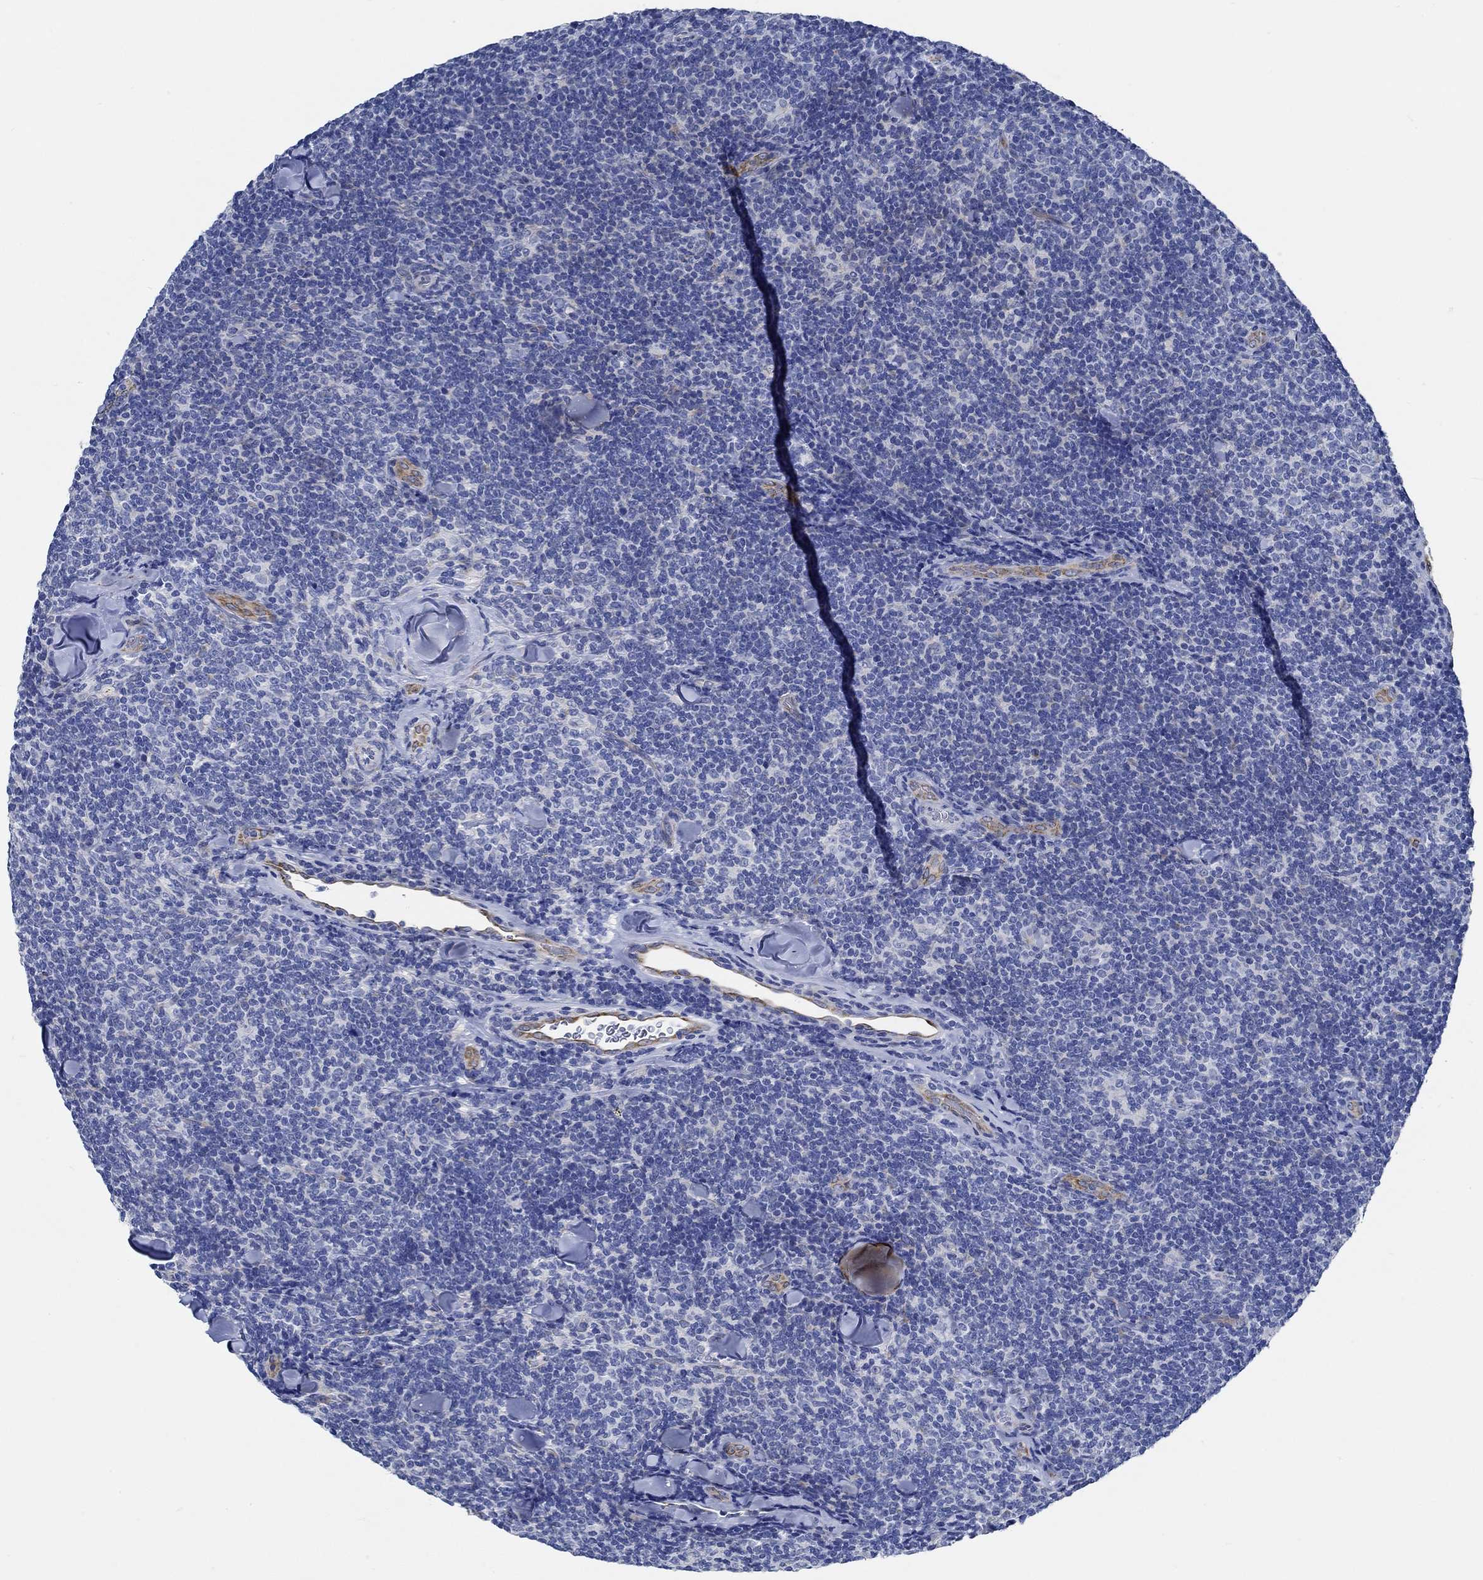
{"staining": {"intensity": "negative", "quantity": "none", "location": "none"}, "tissue": "lymphoma", "cell_type": "Tumor cells", "image_type": "cancer", "snomed": [{"axis": "morphology", "description": "Malignant lymphoma, non-Hodgkin's type, Low grade"}, {"axis": "topography", "description": "Lymph node"}], "caption": "A histopathology image of human lymphoma is negative for staining in tumor cells.", "gene": "HECW2", "patient": {"sex": "female", "age": 56}}